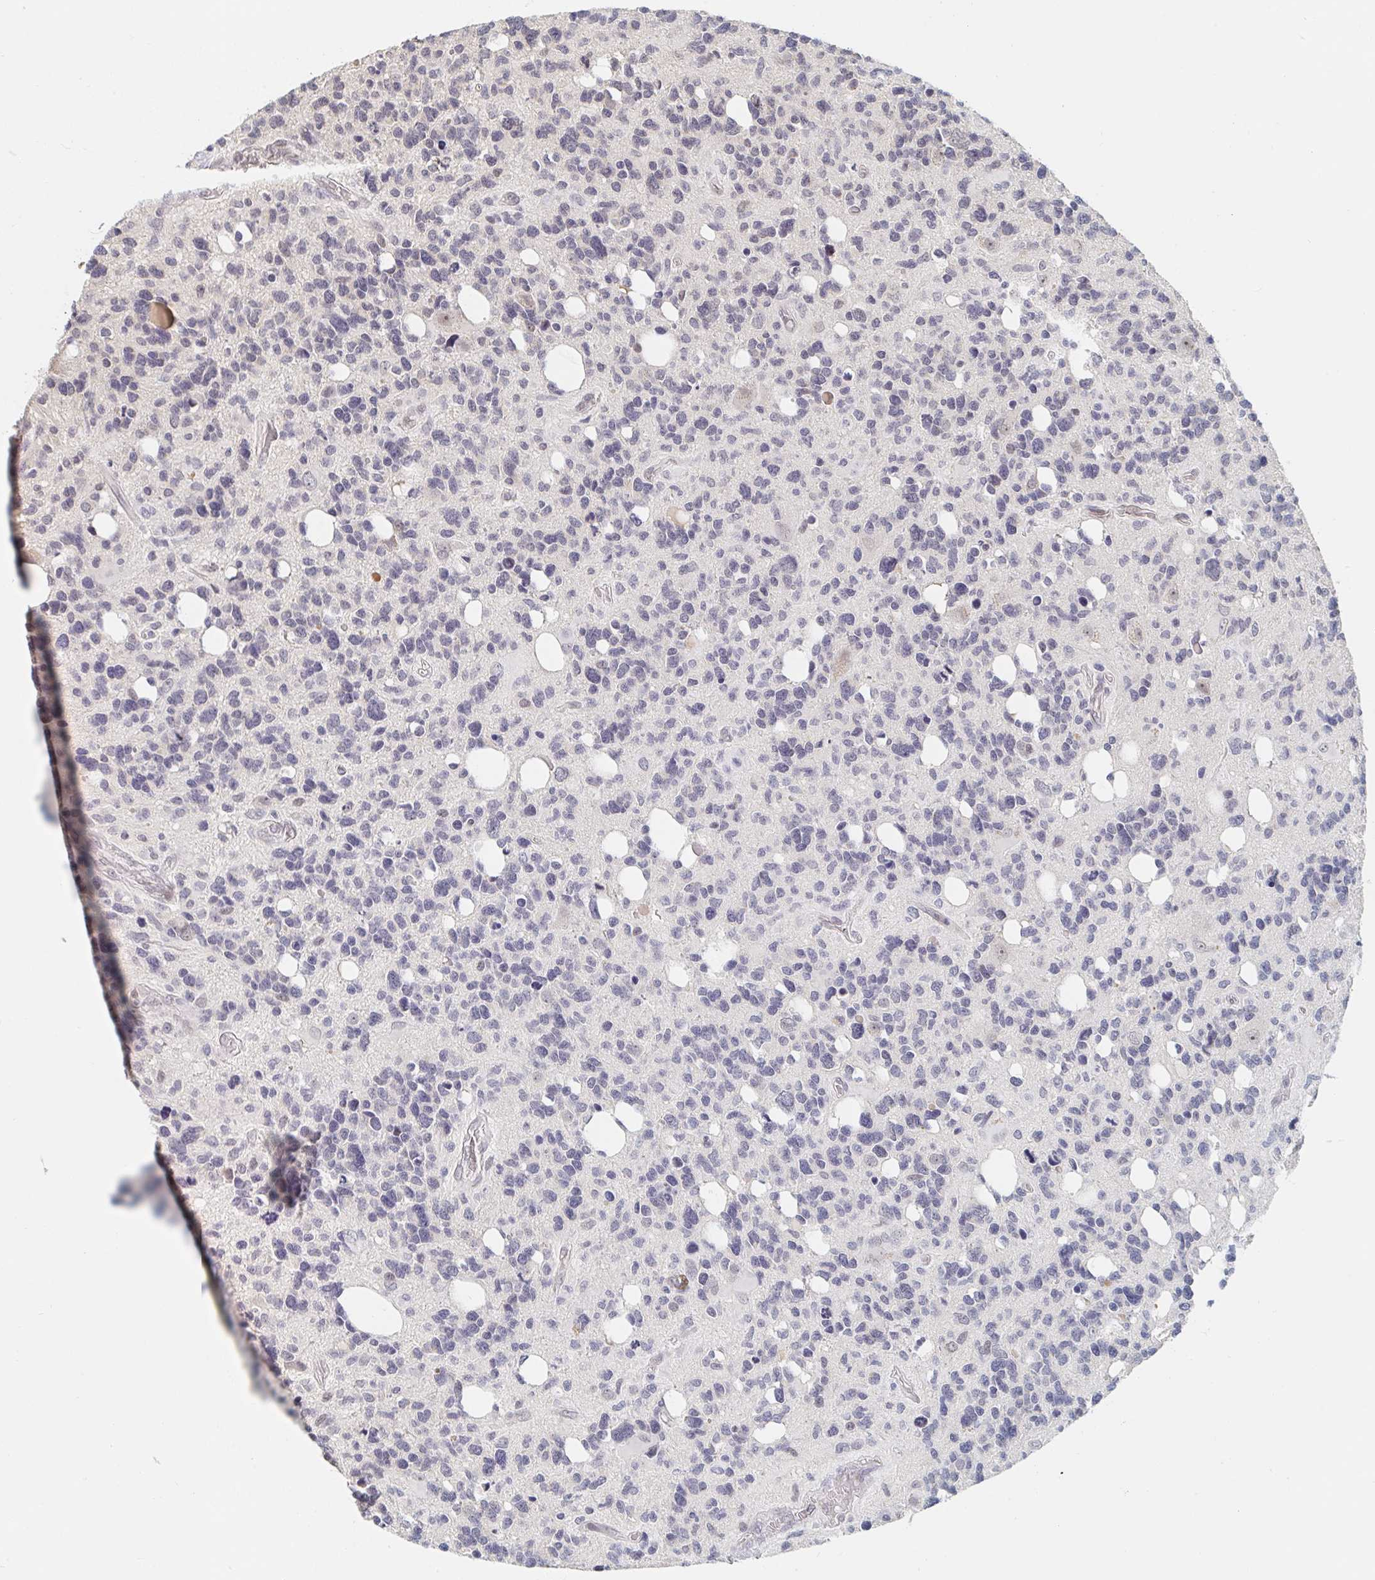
{"staining": {"intensity": "negative", "quantity": "none", "location": "none"}, "tissue": "glioma", "cell_type": "Tumor cells", "image_type": "cancer", "snomed": [{"axis": "morphology", "description": "Glioma, malignant, High grade"}, {"axis": "topography", "description": "Brain"}], "caption": "Tumor cells show no significant staining in glioma.", "gene": "CHD2", "patient": {"sex": "male", "age": 49}}